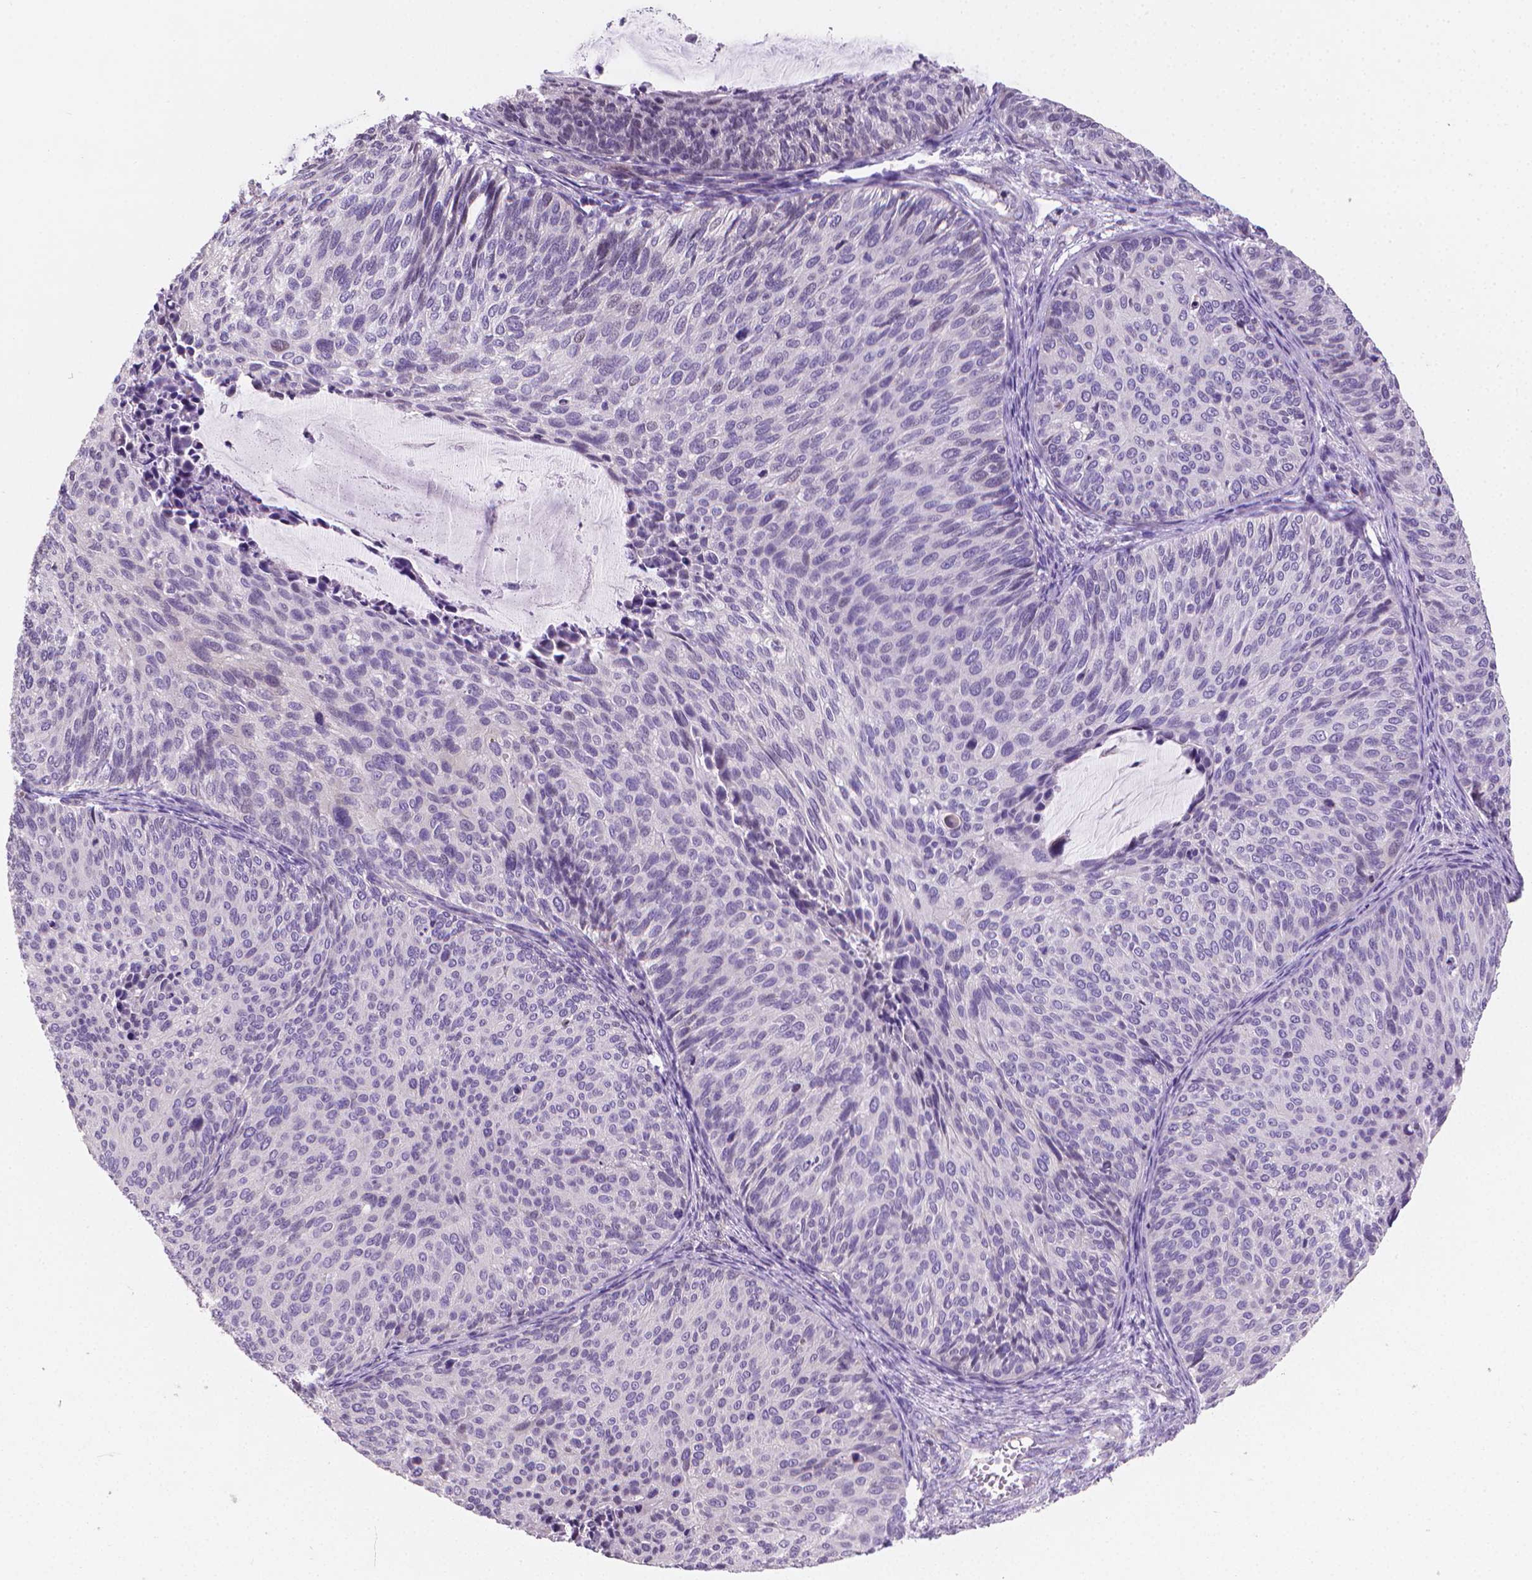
{"staining": {"intensity": "negative", "quantity": "none", "location": "none"}, "tissue": "cervical cancer", "cell_type": "Tumor cells", "image_type": "cancer", "snomed": [{"axis": "morphology", "description": "Squamous cell carcinoma, NOS"}, {"axis": "topography", "description": "Cervix"}], "caption": "Immunohistochemistry (IHC) micrograph of neoplastic tissue: human cervical cancer stained with DAB exhibits no significant protein expression in tumor cells.", "gene": "CLXN", "patient": {"sex": "female", "age": 36}}